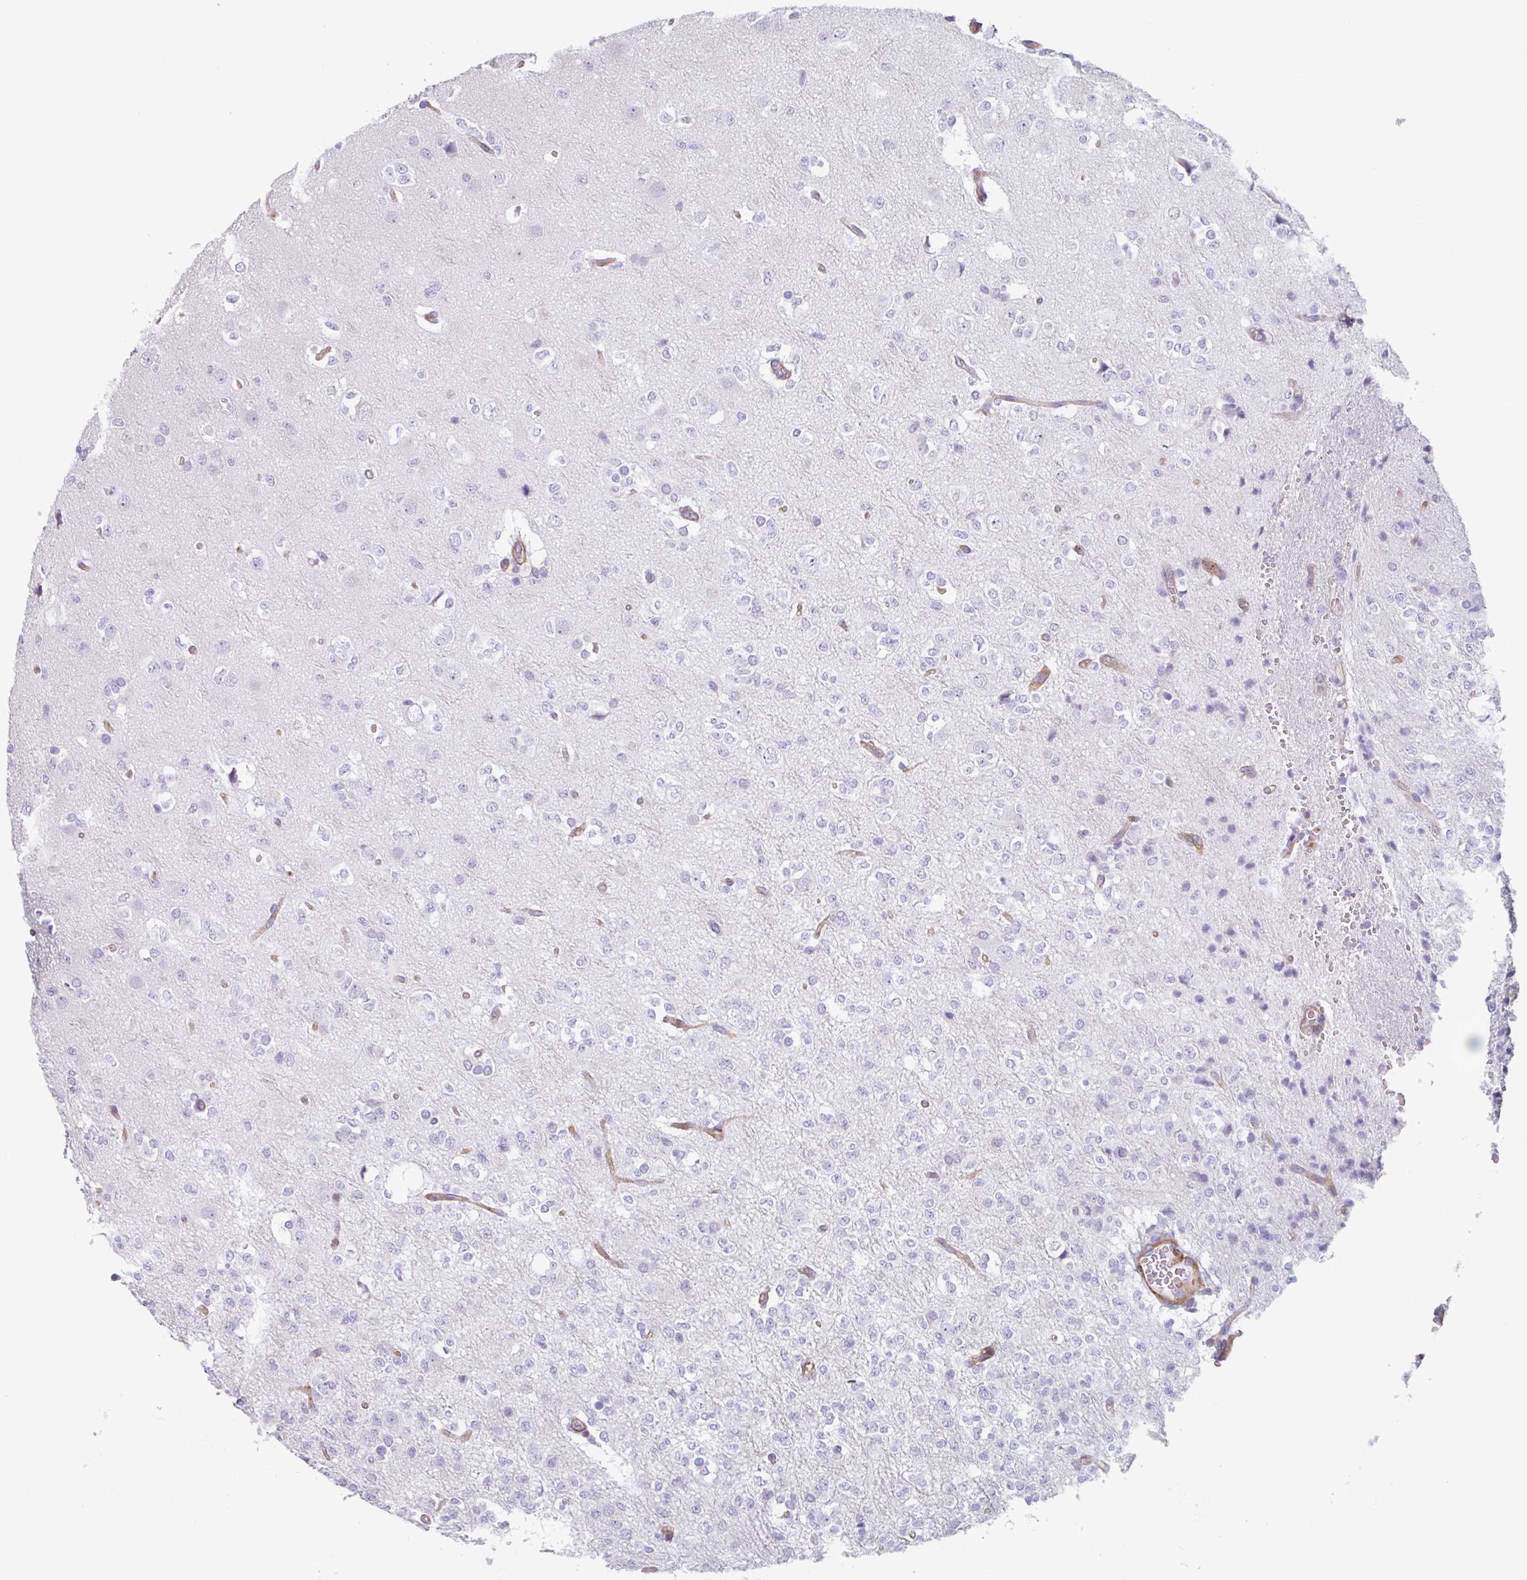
{"staining": {"intensity": "negative", "quantity": "none", "location": "none"}, "tissue": "glioma", "cell_type": "Tumor cells", "image_type": "cancer", "snomed": [{"axis": "morphology", "description": "Glioma, malignant, Low grade"}, {"axis": "topography", "description": "Brain"}], "caption": "Protein analysis of glioma exhibits no significant staining in tumor cells.", "gene": "SHISA7", "patient": {"sex": "female", "age": 33}}